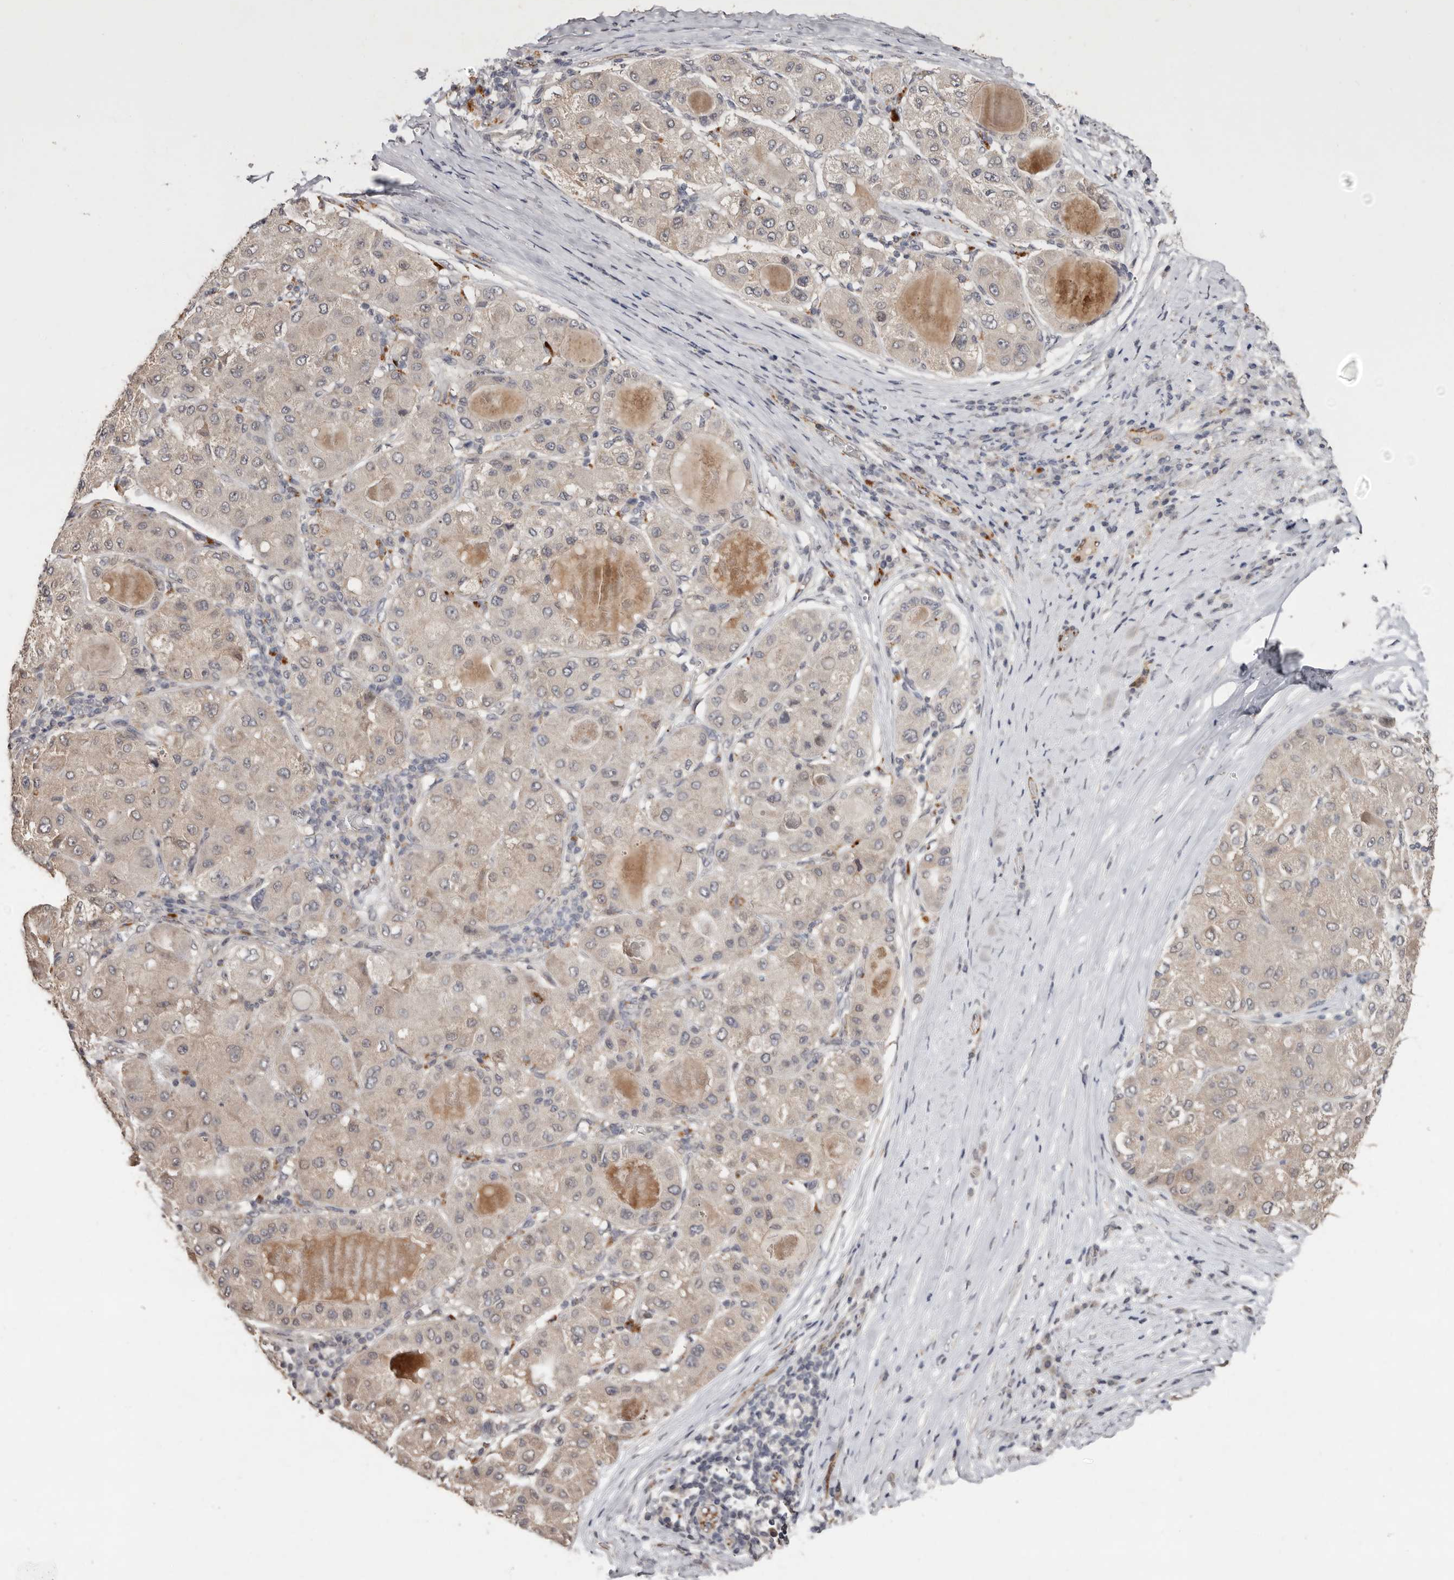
{"staining": {"intensity": "weak", "quantity": "25%-75%", "location": "cytoplasmic/membranous"}, "tissue": "liver cancer", "cell_type": "Tumor cells", "image_type": "cancer", "snomed": [{"axis": "morphology", "description": "Carcinoma, Hepatocellular, NOS"}, {"axis": "topography", "description": "Liver"}], "caption": "Human liver hepatocellular carcinoma stained with a brown dye shows weak cytoplasmic/membranous positive staining in about 25%-75% of tumor cells.", "gene": "SULT1E1", "patient": {"sex": "male", "age": 80}}